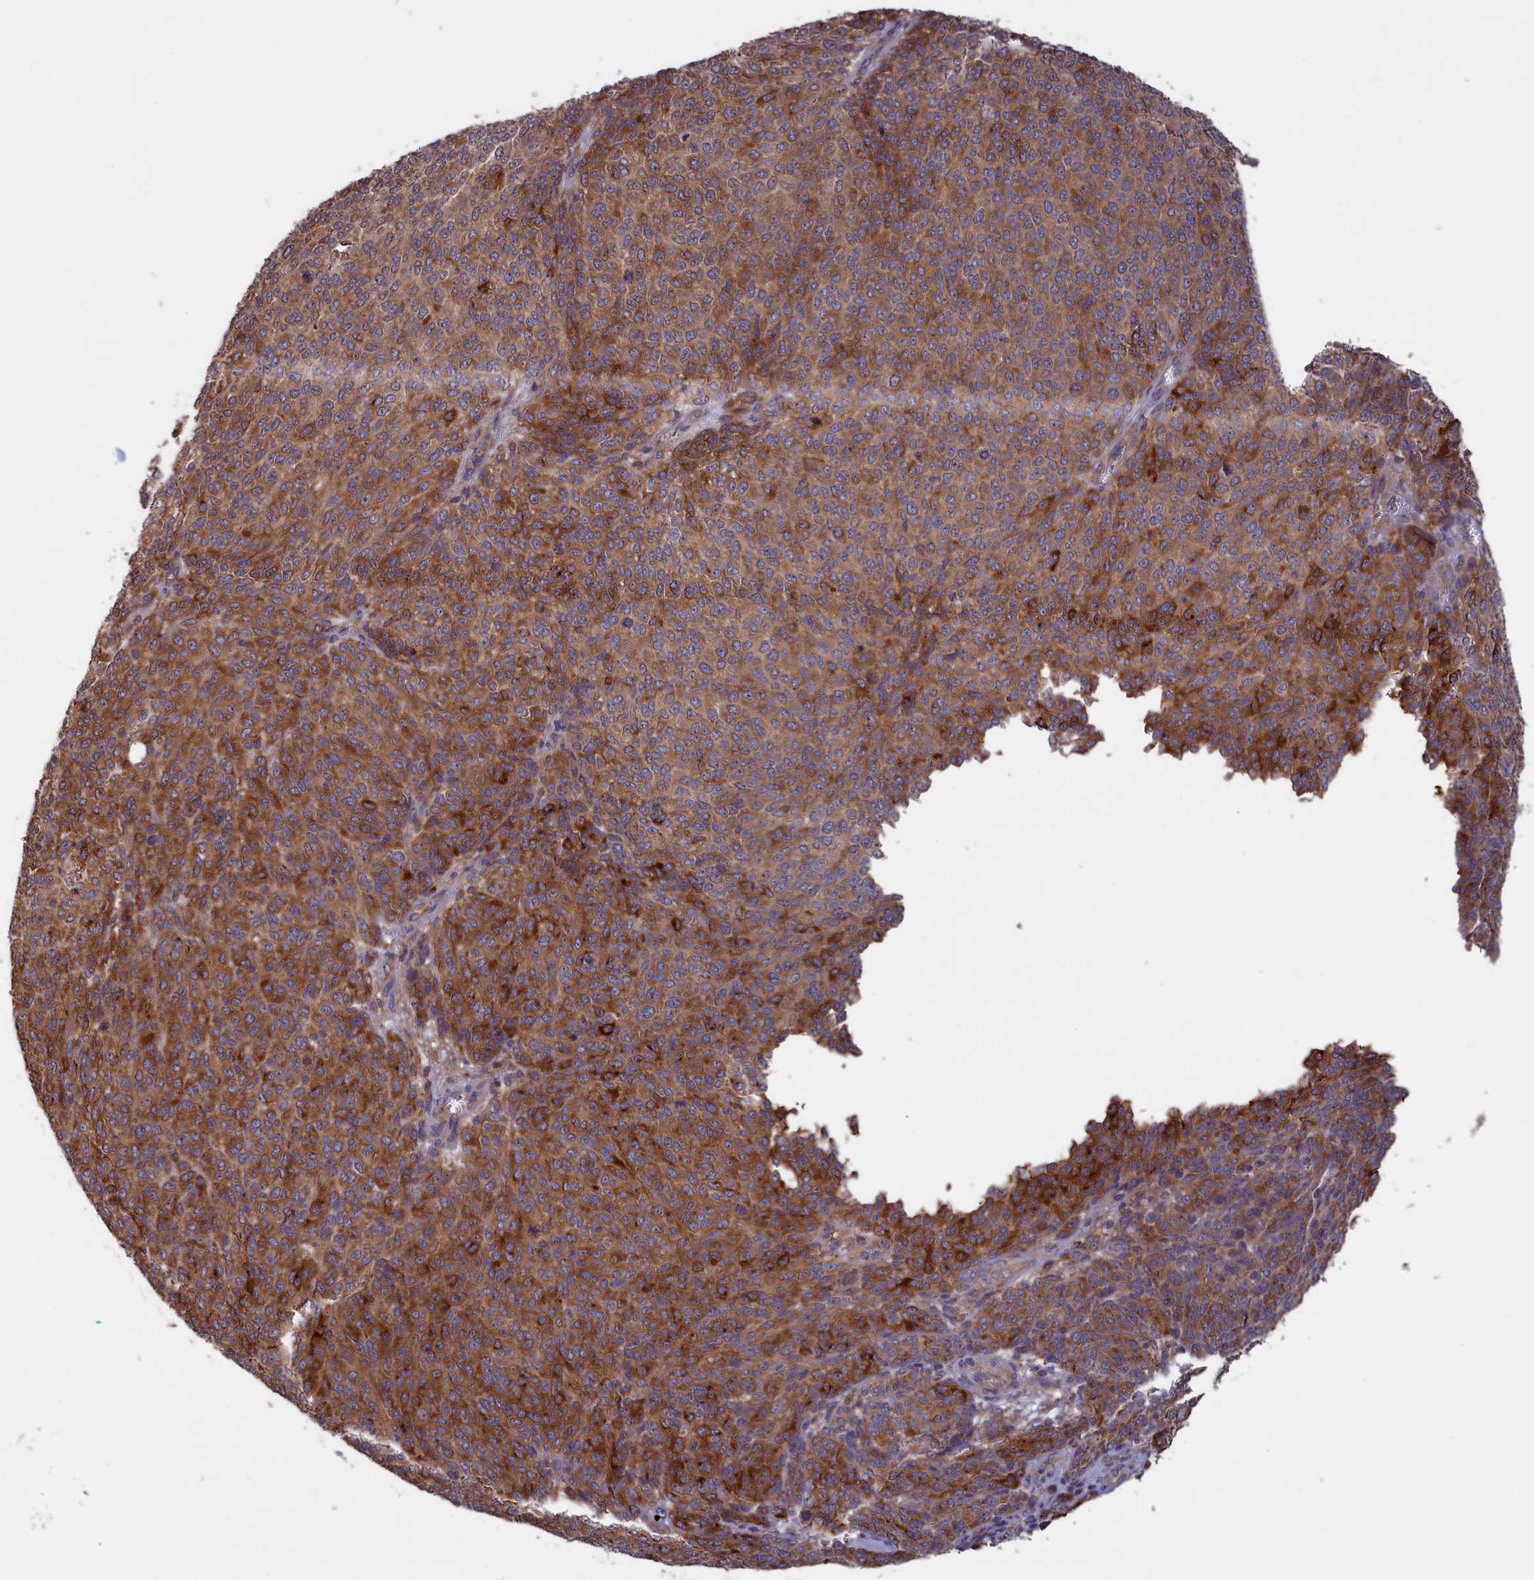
{"staining": {"intensity": "moderate", "quantity": ">75%", "location": "cytoplasmic/membranous"}, "tissue": "melanoma", "cell_type": "Tumor cells", "image_type": "cancer", "snomed": [{"axis": "morphology", "description": "Malignant melanoma, NOS"}, {"axis": "topography", "description": "Skin"}], "caption": "A micrograph of human melanoma stained for a protein exhibits moderate cytoplasmic/membranous brown staining in tumor cells.", "gene": "CACTIN", "patient": {"sex": "male", "age": 49}}